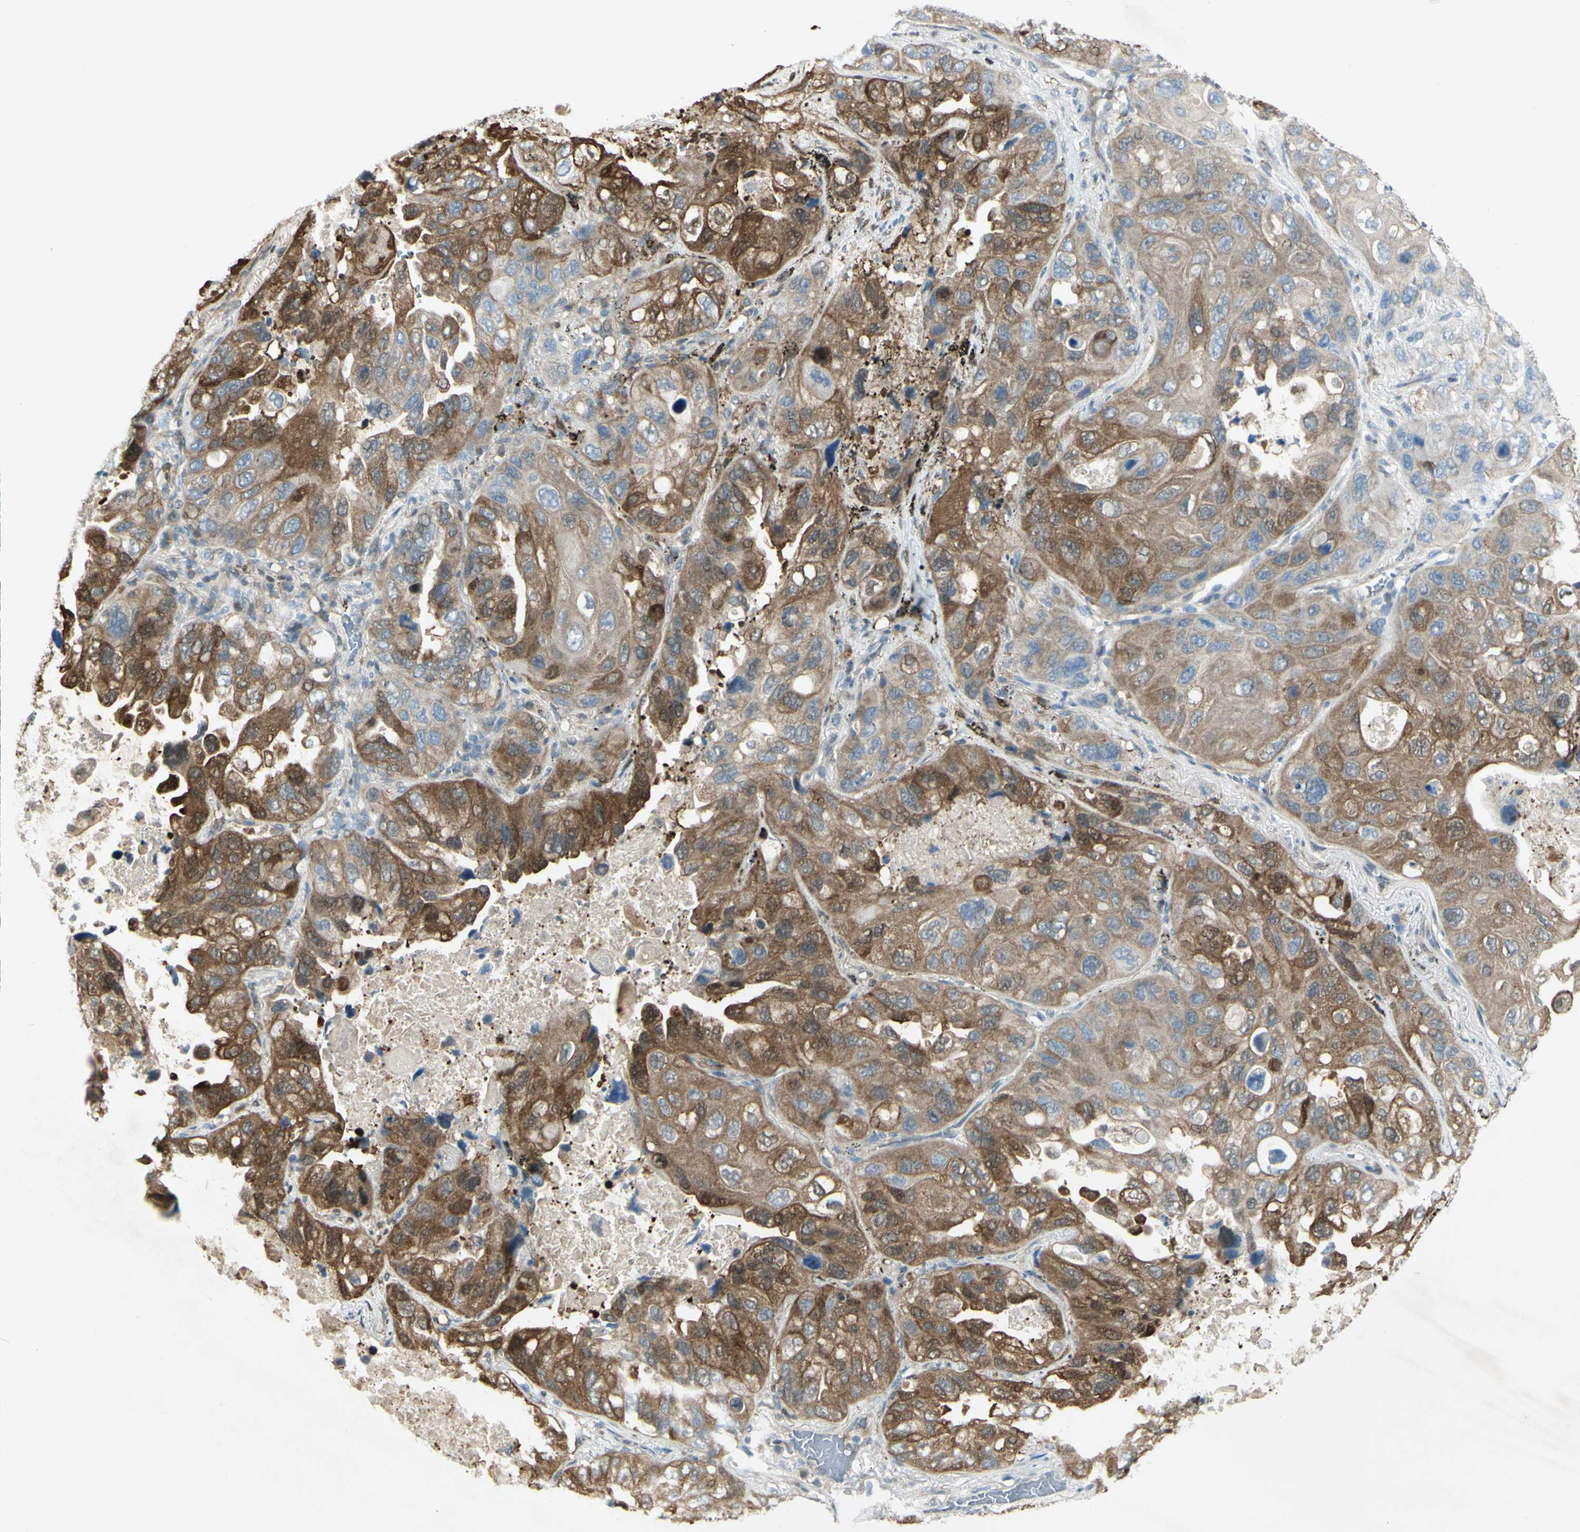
{"staining": {"intensity": "moderate", "quantity": ">75%", "location": "cytoplasmic/membranous"}, "tissue": "lung cancer", "cell_type": "Tumor cells", "image_type": "cancer", "snomed": [{"axis": "morphology", "description": "Squamous cell carcinoma, NOS"}, {"axis": "topography", "description": "Lung"}], "caption": "Immunohistochemistry (IHC) (DAB (3,3'-diaminobenzidine)) staining of human lung cancer (squamous cell carcinoma) displays moderate cytoplasmic/membranous protein staining in about >75% of tumor cells.", "gene": "C1orf159", "patient": {"sex": "female", "age": 73}}